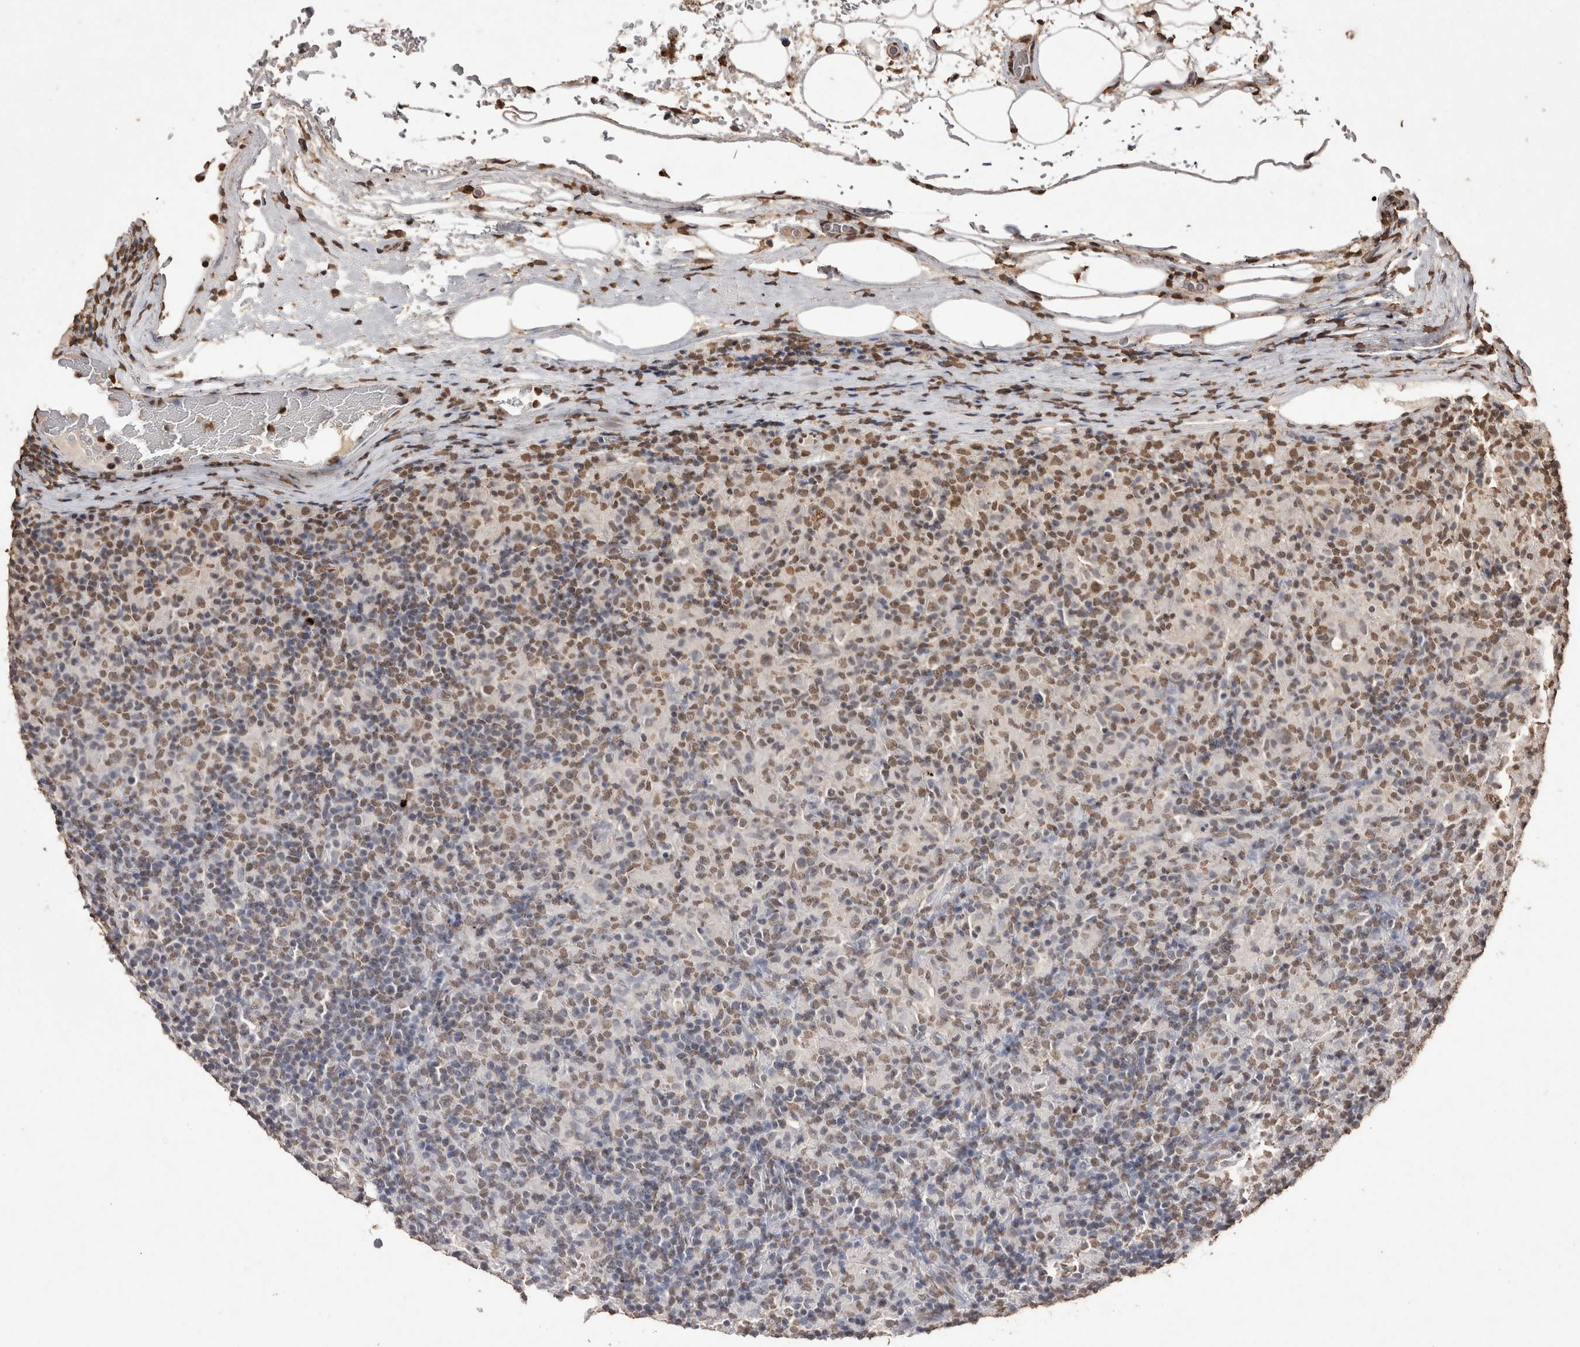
{"staining": {"intensity": "moderate", "quantity": "<25%", "location": "nuclear"}, "tissue": "lymphoma", "cell_type": "Tumor cells", "image_type": "cancer", "snomed": [{"axis": "morphology", "description": "Hodgkin's disease, NOS"}, {"axis": "topography", "description": "Lymph node"}], "caption": "A low amount of moderate nuclear positivity is seen in about <25% of tumor cells in Hodgkin's disease tissue.", "gene": "POU5F1", "patient": {"sex": "male", "age": 70}}